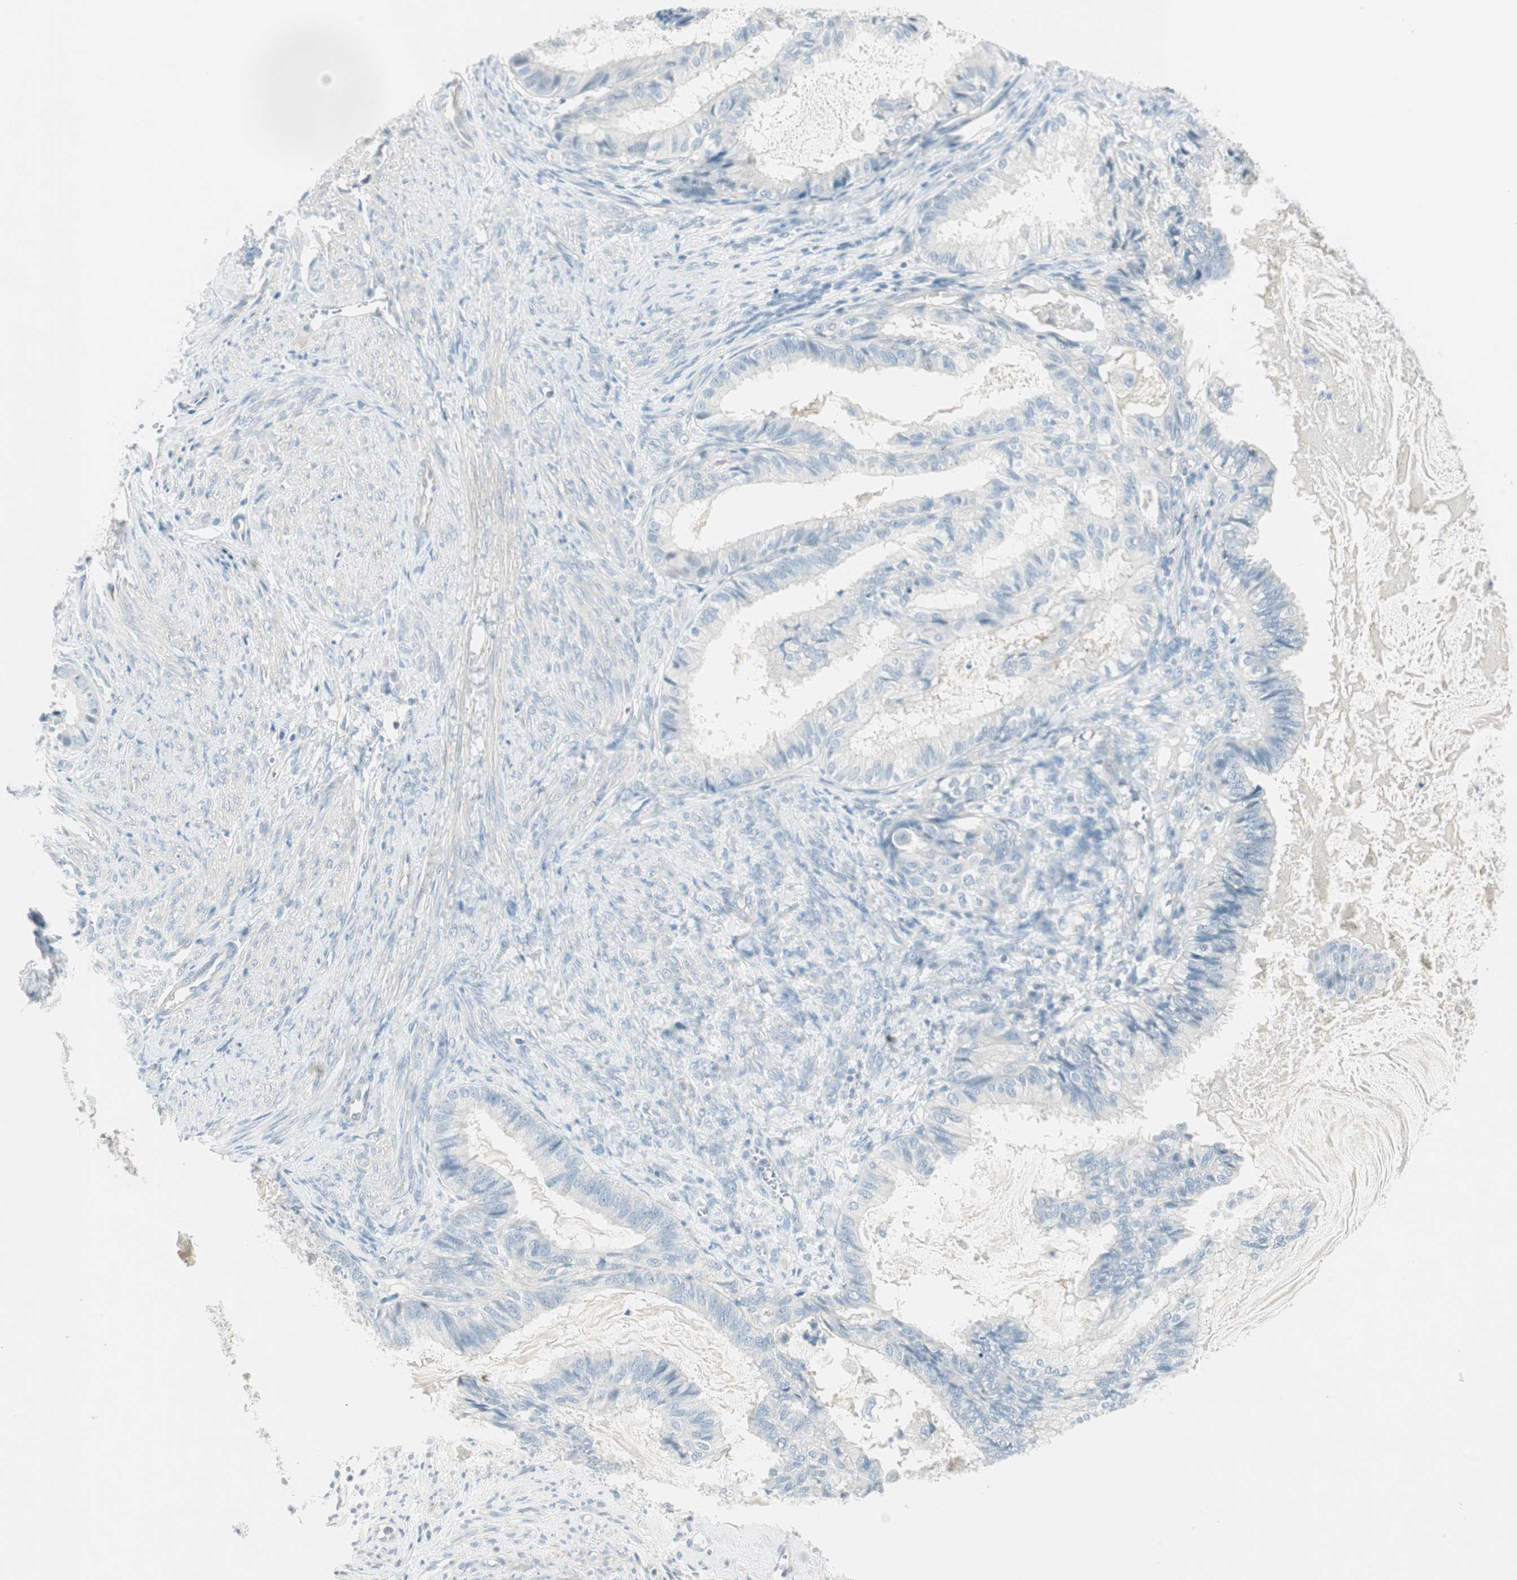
{"staining": {"intensity": "negative", "quantity": "none", "location": "none"}, "tissue": "cervical cancer", "cell_type": "Tumor cells", "image_type": "cancer", "snomed": [{"axis": "morphology", "description": "Normal tissue, NOS"}, {"axis": "morphology", "description": "Adenocarcinoma, NOS"}, {"axis": "topography", "description": "Cervix"}, {"axis": "topography", "description": "Endometrium"}], "caption": "The photomicrograph demonstrates no significant staining in tumor cells of cervical cancer. (DAB immunohistochemistry visualized using brightfield microscopy, high magnification).", "gene": "ITLN2", "patient": {"sex": "female", "age": 86}}